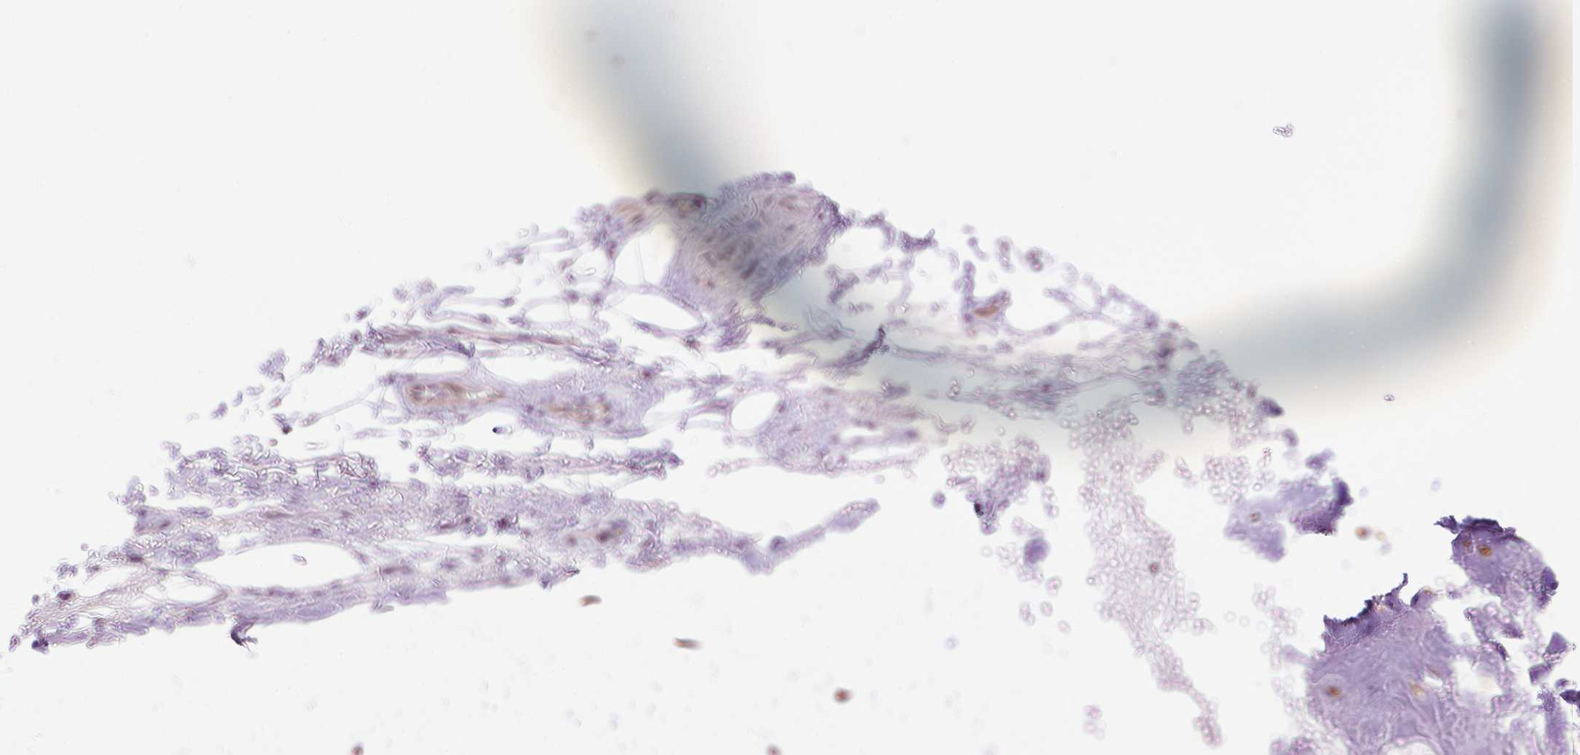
{"staining": {"intensity": "moderate", "quantity": "25%-75%", "location": "nuclear"}, "tissue": "soft tissue", "cell_type": "Chondrocytes", "image_type": "normal", "snomed": [{"axis": "morphology", "description": "Normal tissue, NOS"}, {"axis": "topography", "description": "Cartilage tissue"}], "caption": "DAB (3,3'-diaminobenzidine) immunohistochemical staining of unremarkable human soft tissue shows moderate nuclear protein positivity in about 25%-75% of chondrocytes.", "gene": "KLHL20", "patient": {"sex": "male", "age": 65}}